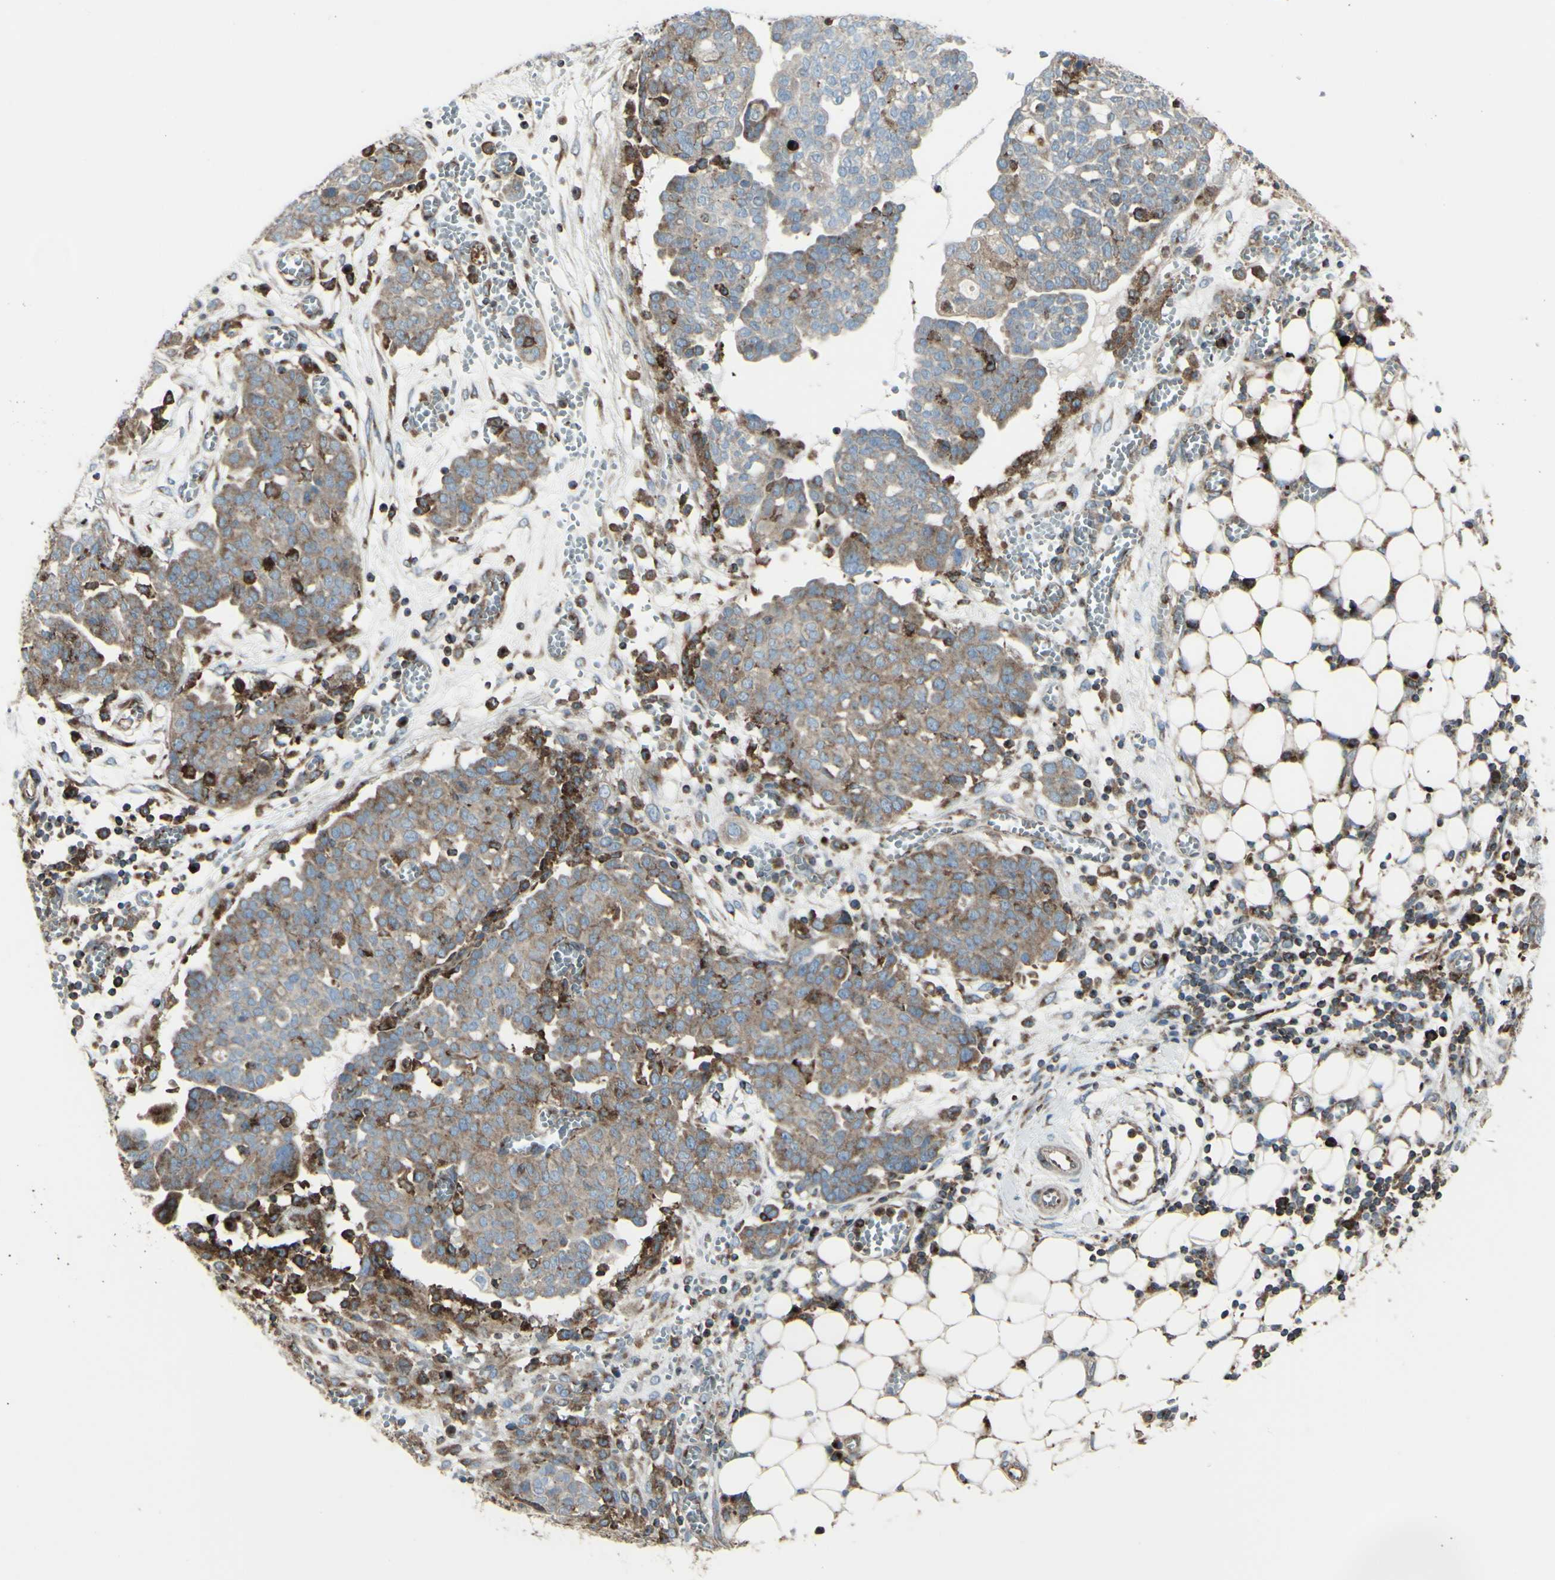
{"staining": {"intensity": "weak", "quantity": ">75%", "location": "cytoplasmic/membranous"}, "tissue": "ovarian cancer", "cell_type": "Tumor cells", "image_type": "cancer", "snomed": [{"axis": "morphology", "description": "Cystadenocarcinoma, serous, NOS"}, {"axis": "topography", "description": "Soft tissue"}, {"axis": "topography", "description": "Ovary"}], "caption": "Protein expression analysis of human serous cystadenocarcinoma (ovarian) reveals weak cytoplasmic/membranous expression in about >75% of tumor cells. The protein of interest is shown in brown color, while the nuclei are stained blue.", "gene": "NAPA", "patient": {"sex": "female", "age": 57}}